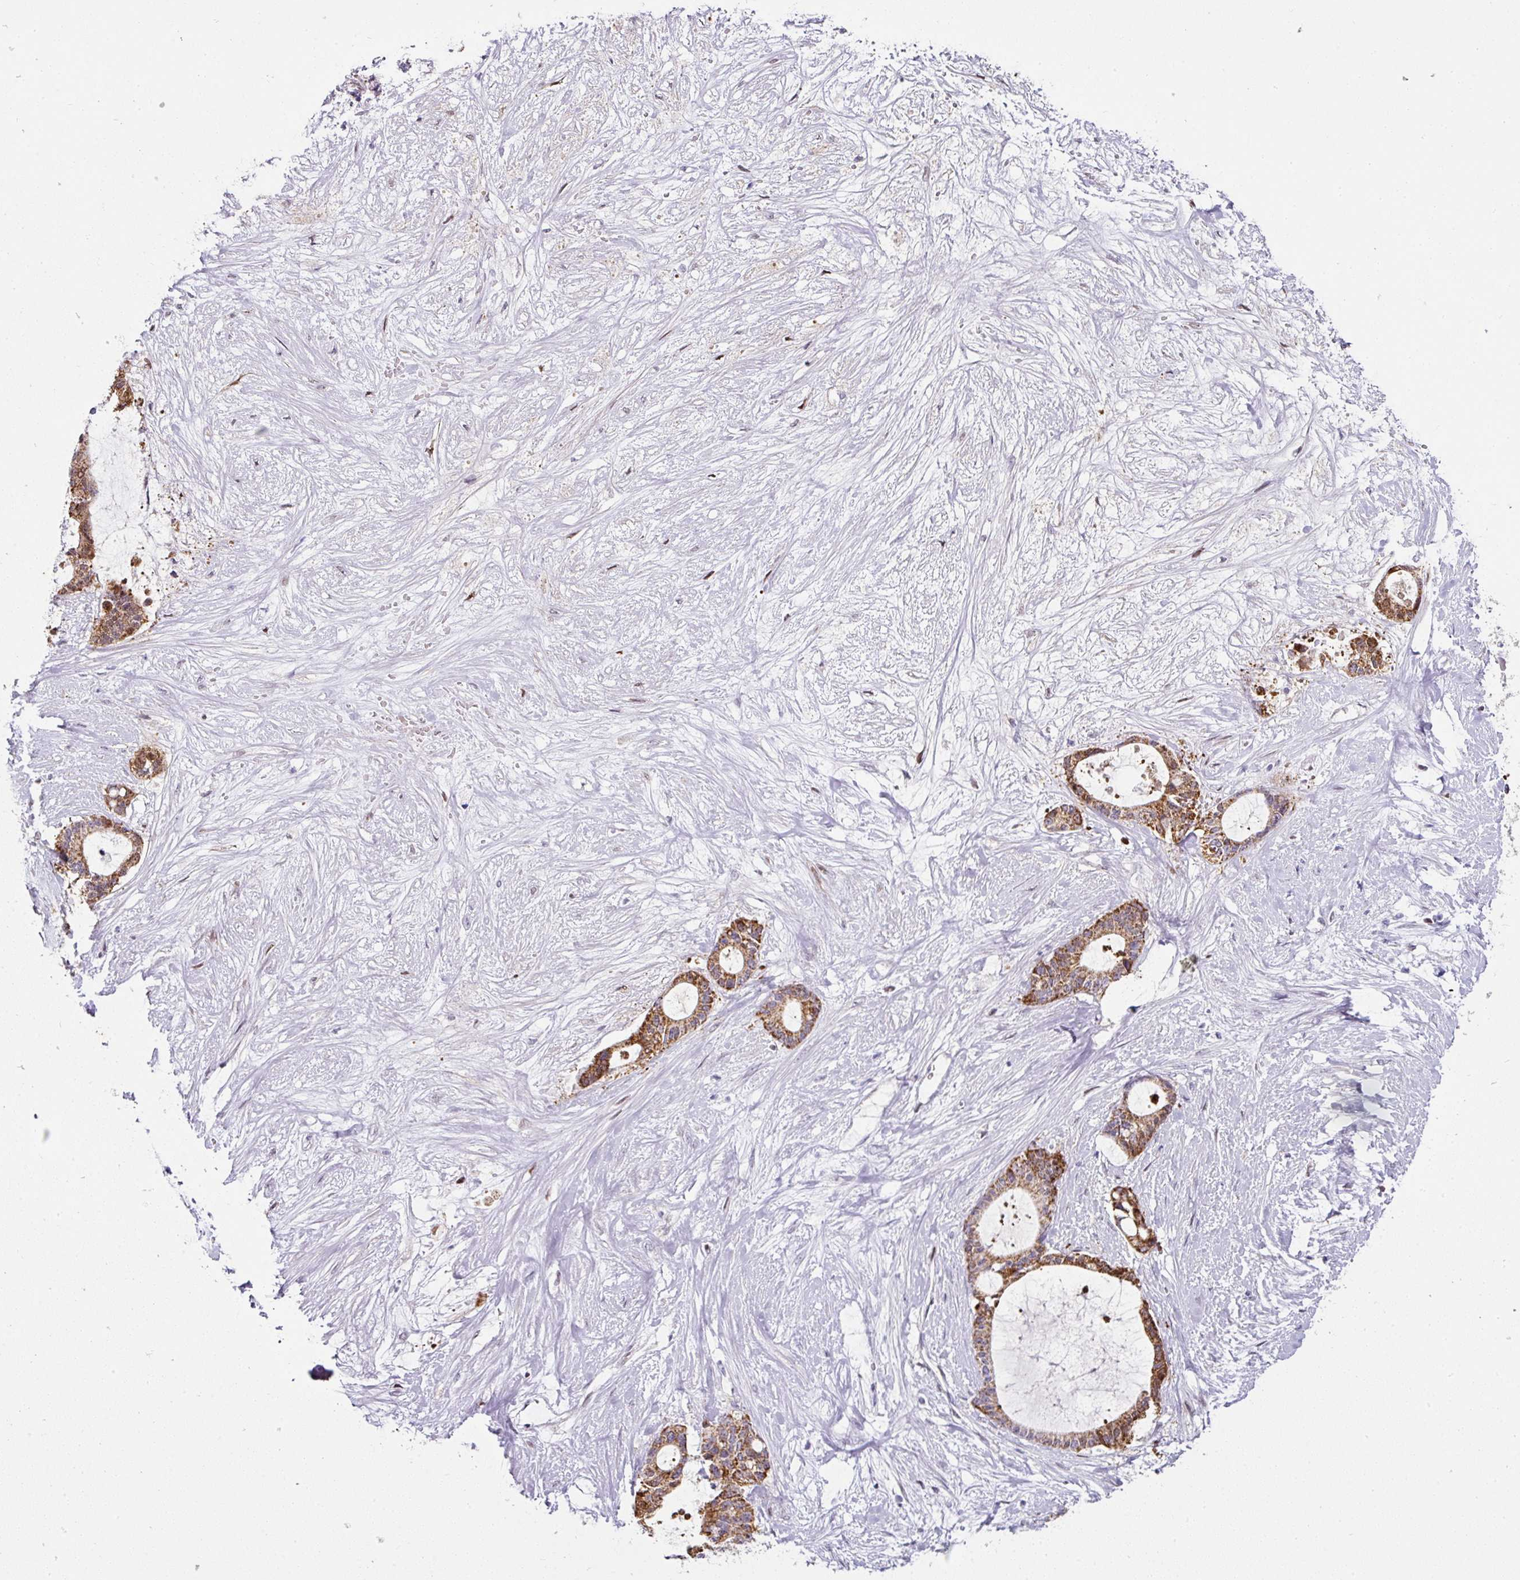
{"staining": {"intensity": "strong", "quantity": ">75%", "location": "cytoplasmic/membranous"}, "tissue": "liver cancer", "cell_type": "Tumor cells", "image_type": "cancer", "snomed": [{"axis": "morphology", "description": "Normal tissue, NOS"}, {"axis": "morphology", "description": "Cholangiocarcinoma"}, {"axis": "topography", "description": "Liver"}, {"axis": "topography", "description": "Peripheral nerve tissue"}], "caption": "Immunohistochemical staining of cholangiocarcinoma (liver) reveals strong cytoplasmic/membranous protein staining in approximately >75% of tumor cells.", "gene": "ANKRD18A", "patient": {"sex": "female", "age": 73}}